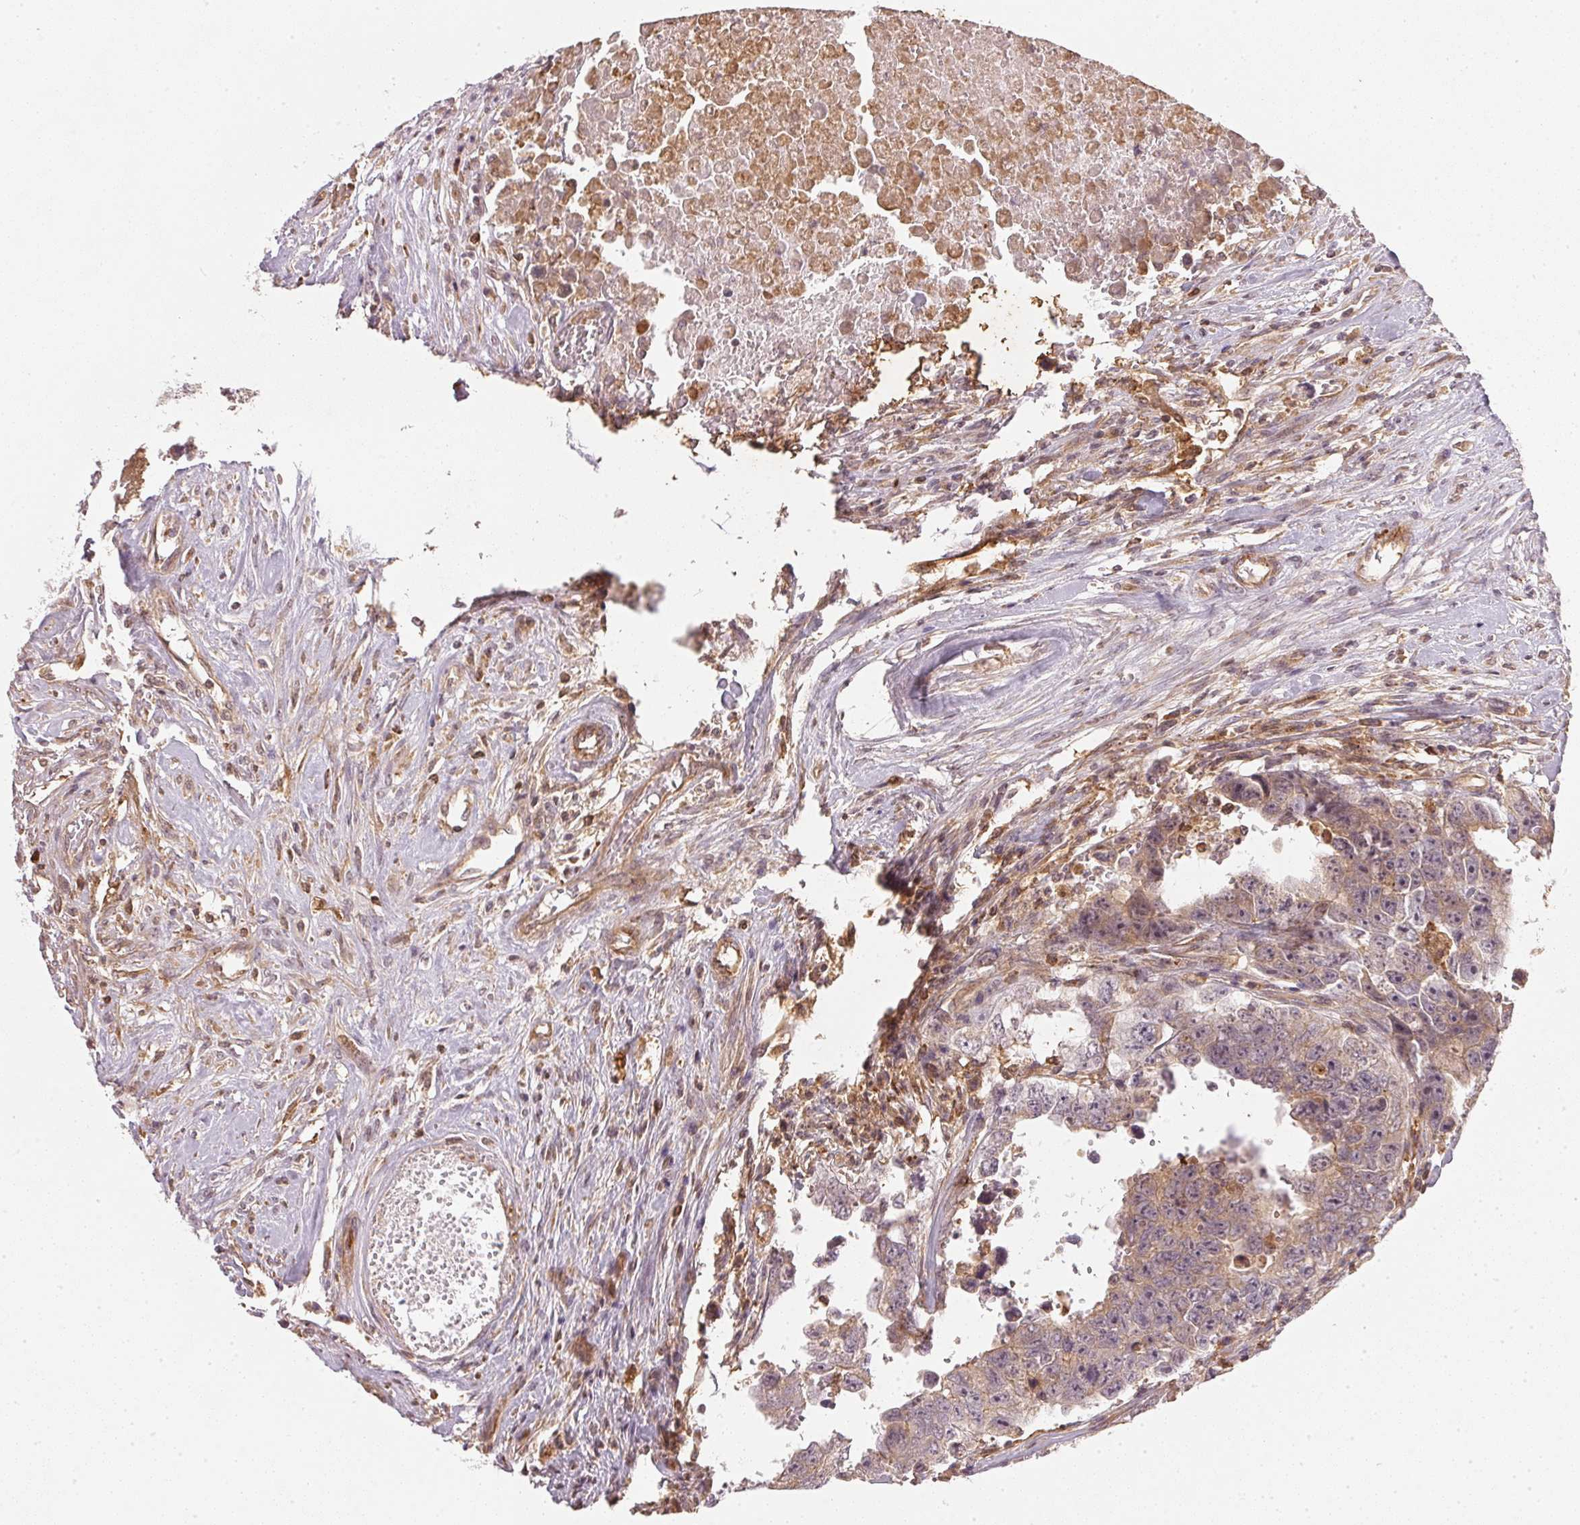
{"staining": {"intensity": "weak", "quantity": "<25%", "location": "cytoplasmic/membranous"}, "tissue": "testis cancer", "cell_type": "Tumor cells", "image_type": "cancer", "snomed": [{"axis": "morphology", "description": "Carcinoma, Embryonal, NOS"}, {"axis": "topography", "description": "Testis"}], "caption": "An image of testis embryonal carcinoma stained for a protein exhibits no brown staining in tumor cells.", "gene": "NADK2", "patient": {"sex": "male", "age": 22}}